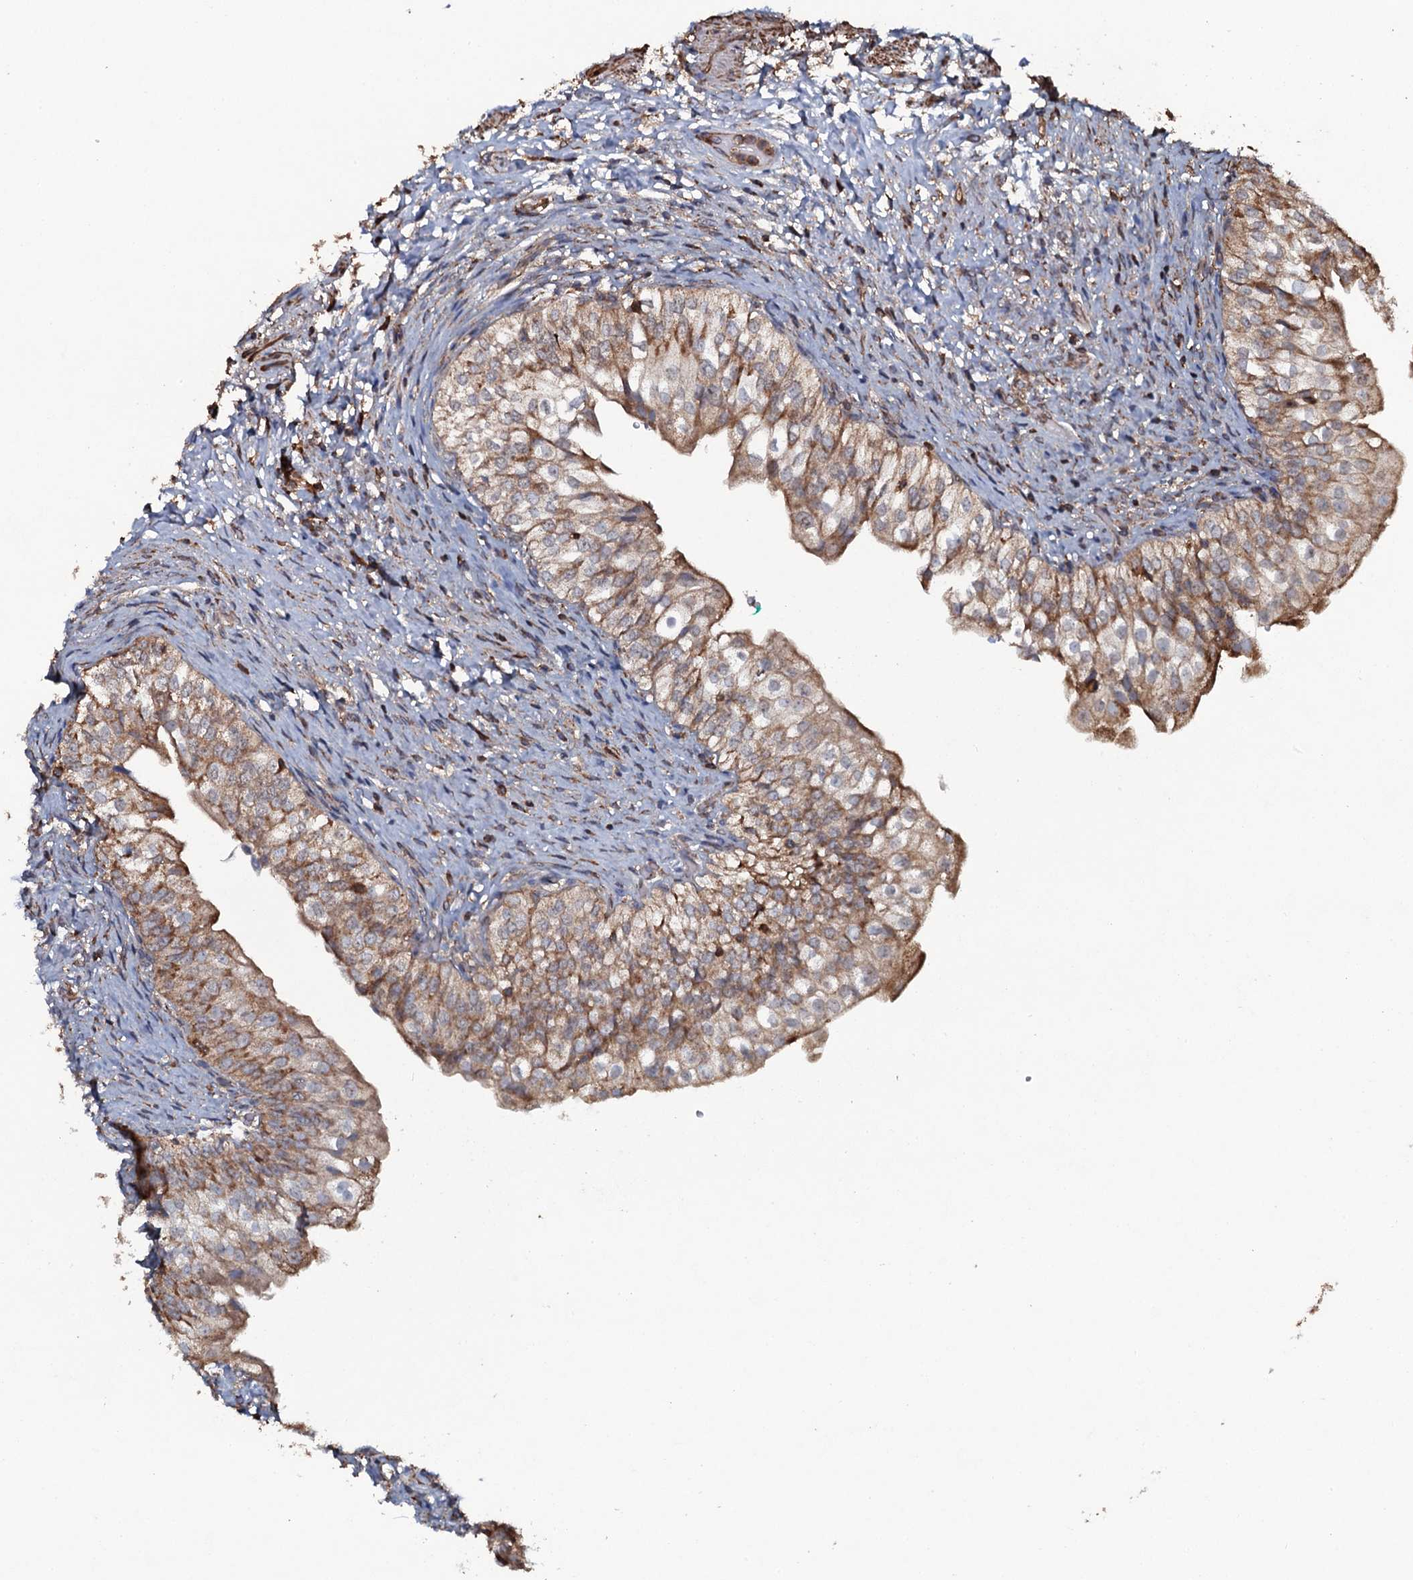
{"staining": {"intensity": "moderate", "quantity": ">75%", "location": "cytoplasmic/membranous"}, "tissue": "urinary bladder", "cell_type": "Urothelial cells", "image_type": "normal", "snomed": [{"axis": "morphology", "description": "Normal tissue, NOS"}, {"axis": "topography", "description": "Urinary bladder"}], "caption": "Brown immunohistochemical staining in normal human urinary bladder displays moderate cytoplasmic/membranous expression in about >75% of urothelial cells.", "gene": "VWA8", "patient": {"sex": "male", "age": 55}}